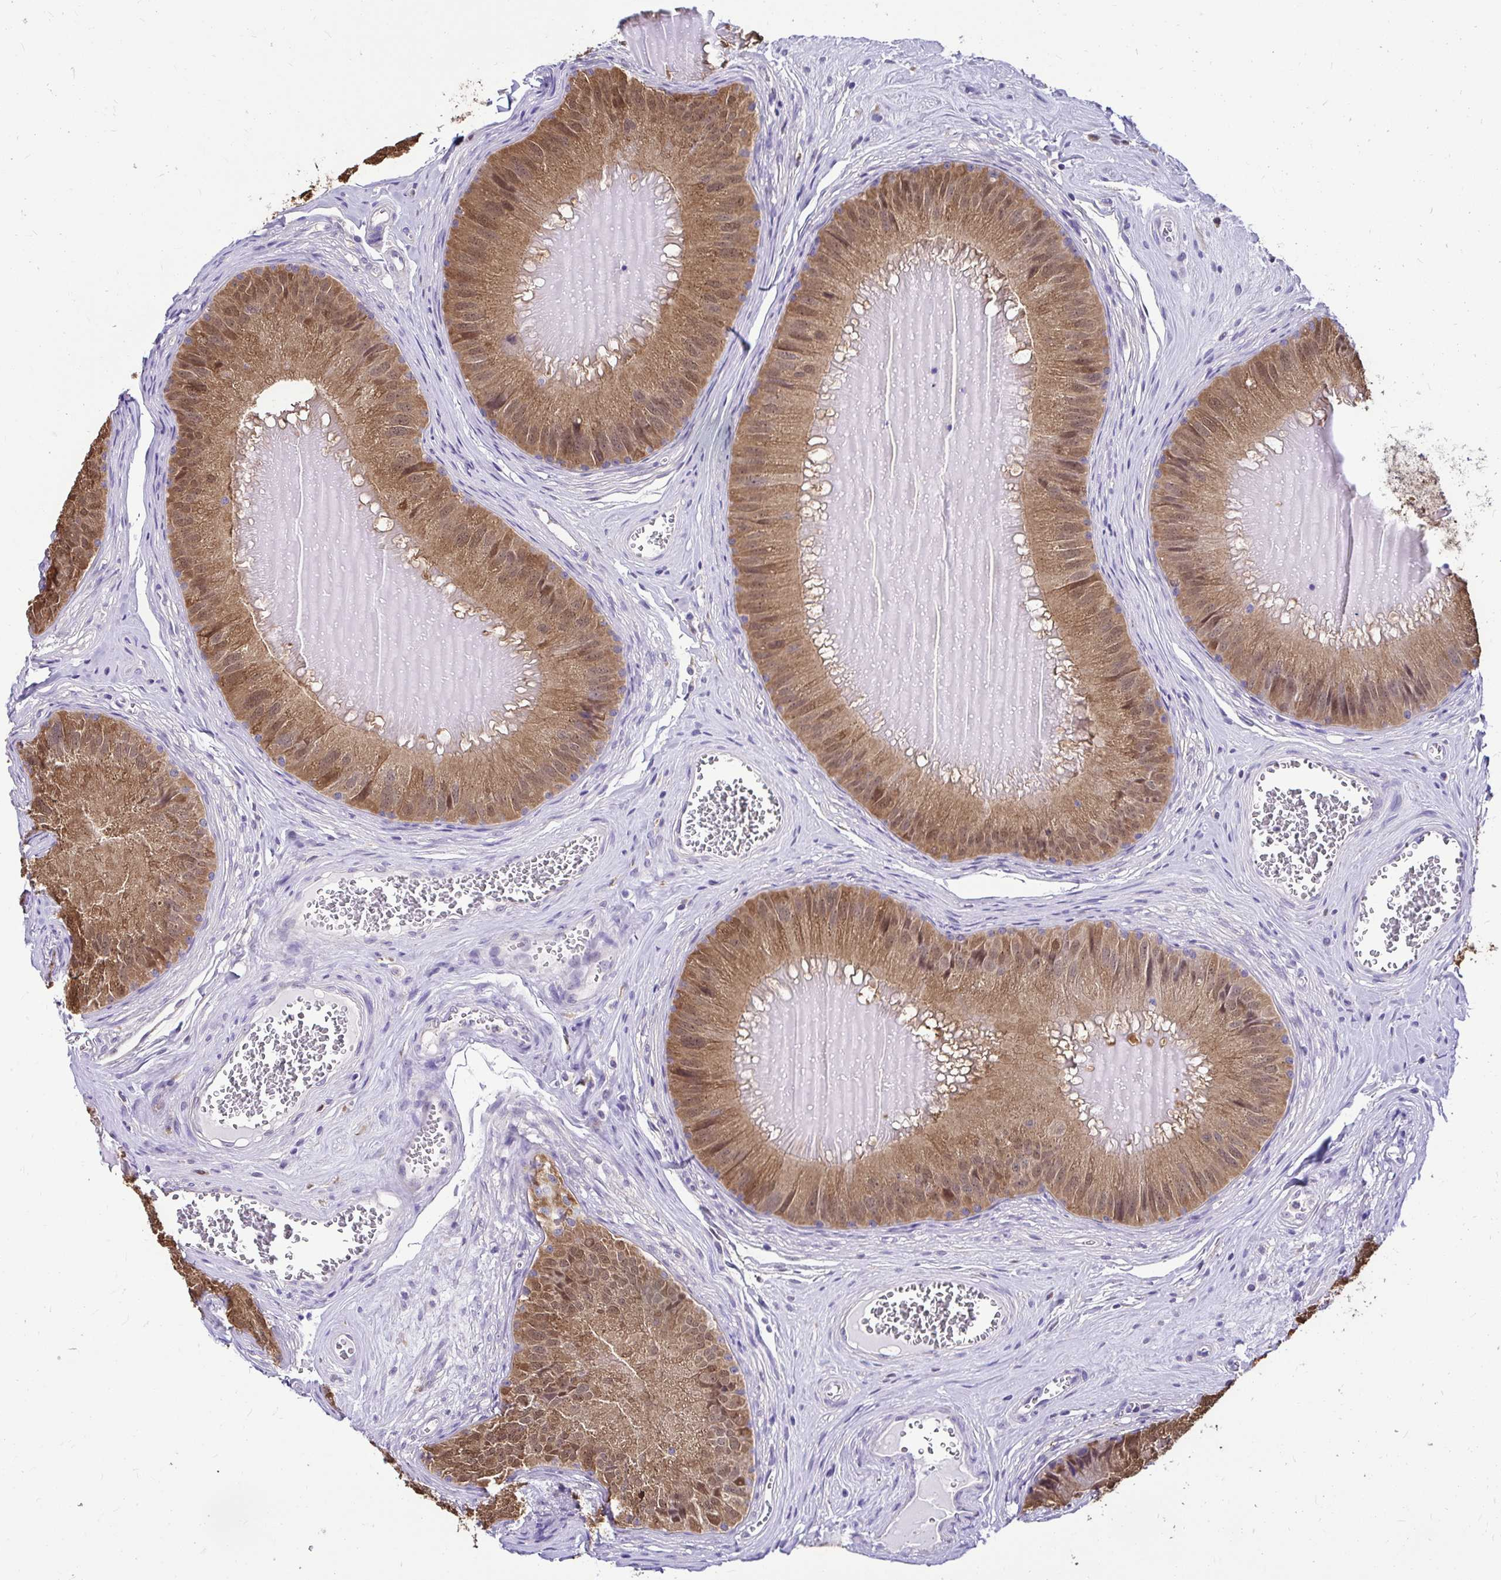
{"staining": {"intensity": "strong", "quantity": ">75%", "location": "cytoplasmic/membranous,nuclear"}, "tissue": "epididymis", "cell_type": "Glandular cells", "image_type": "normal", "snomed": [{"axis": "morphology", "description": "Normal tissue, NOS"}, {"axis": "topography", "description": "Epididymis, spermatic cord, NOS"}], "caption": "The histopathology image displays a brown stain indicating the presence of a protein in the cytoplasmic/membranous,nuclear of glandular cells in epididymis. The staining was performed using DAB (3,3'-diaminobenzidine), with brown indicating positive protein expression. Nuclei are stained blue with hematoxylin.", "gene": "IDH1", "patient": {"sex": "male", "age": 39}}